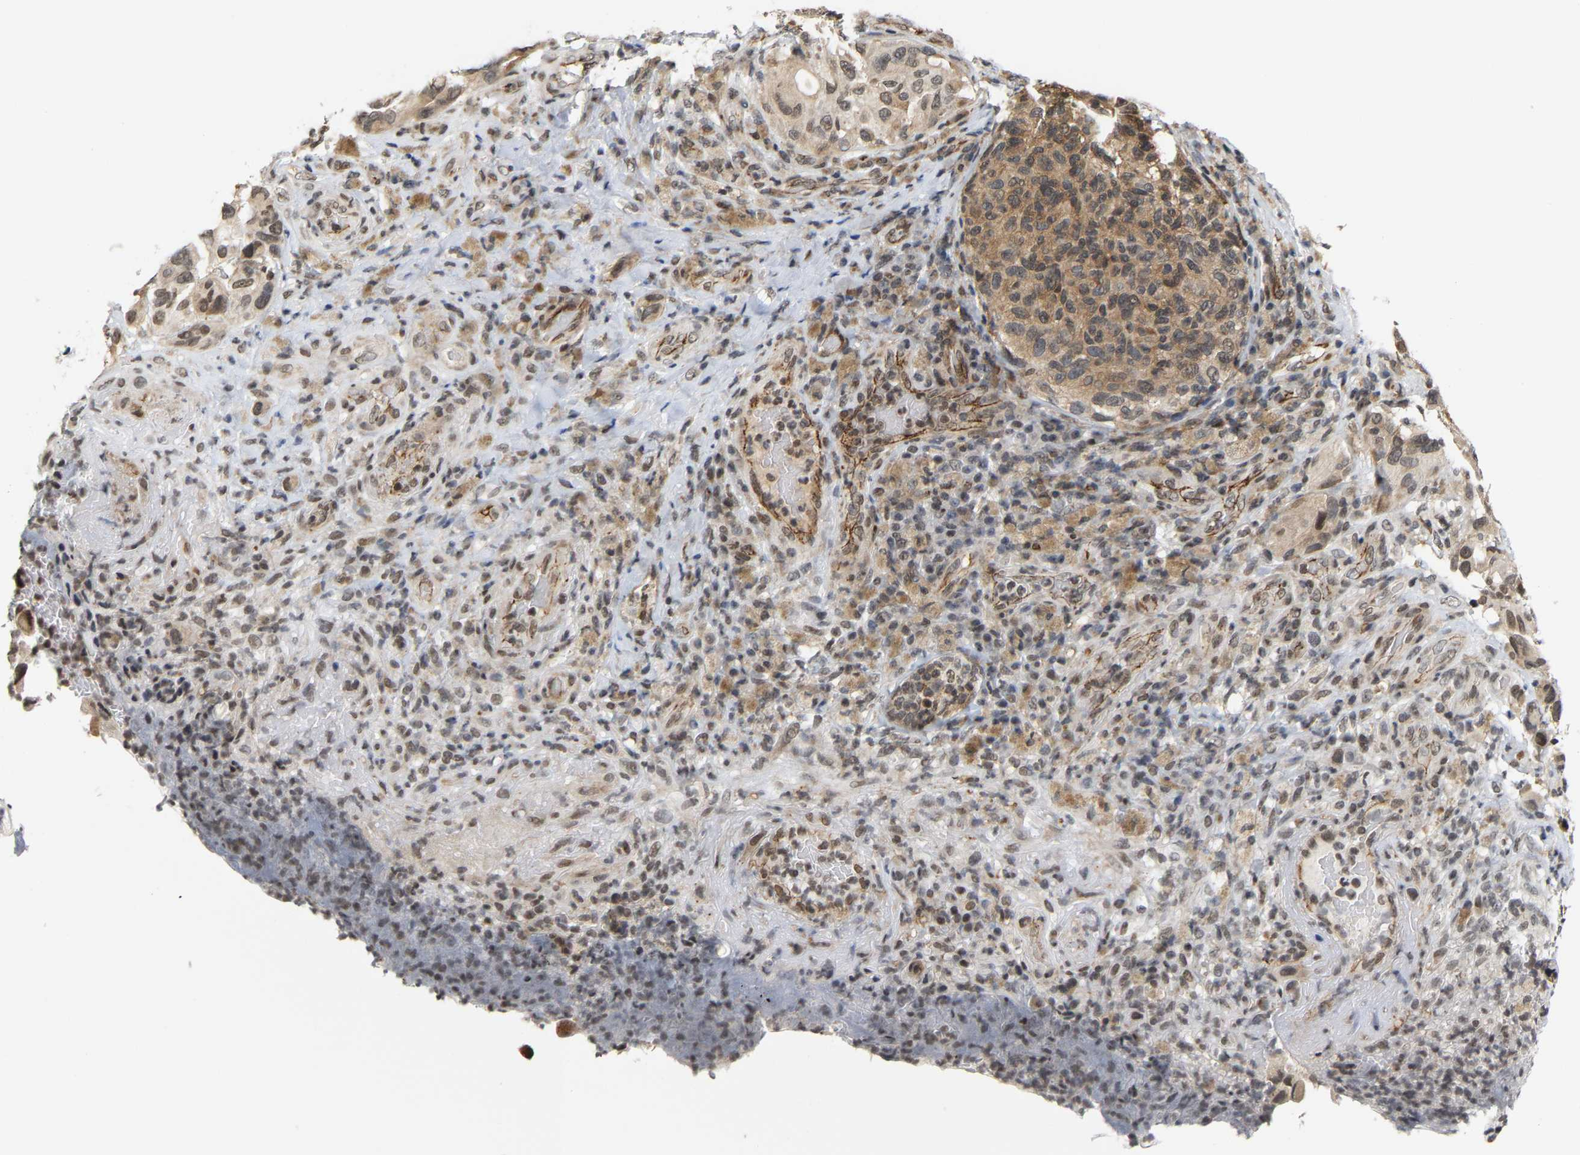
{"staining": {"intensity": "moderate", "quantity": "25%-75%", "location": "cytoplasmic/membranous,nuclear"}, "tissue": "melanoma", "cell_type": "Tumor cells", "image_type": "cancer", "snomed": [{"axis": "morphology", "description": "Malignant melanoma, NOS"}, {"axis": "topography", "description": "Skin"}], "caption": "IHC micrograph of melanoma stained for a protein (brown), which shows medium levels of moderate cytoplasmic/membranous and nuclear expression in approximately 25%-75% of tumor cells.", "gene": "ANKRD6", "patient": {"sex": "female", "age": 73}}